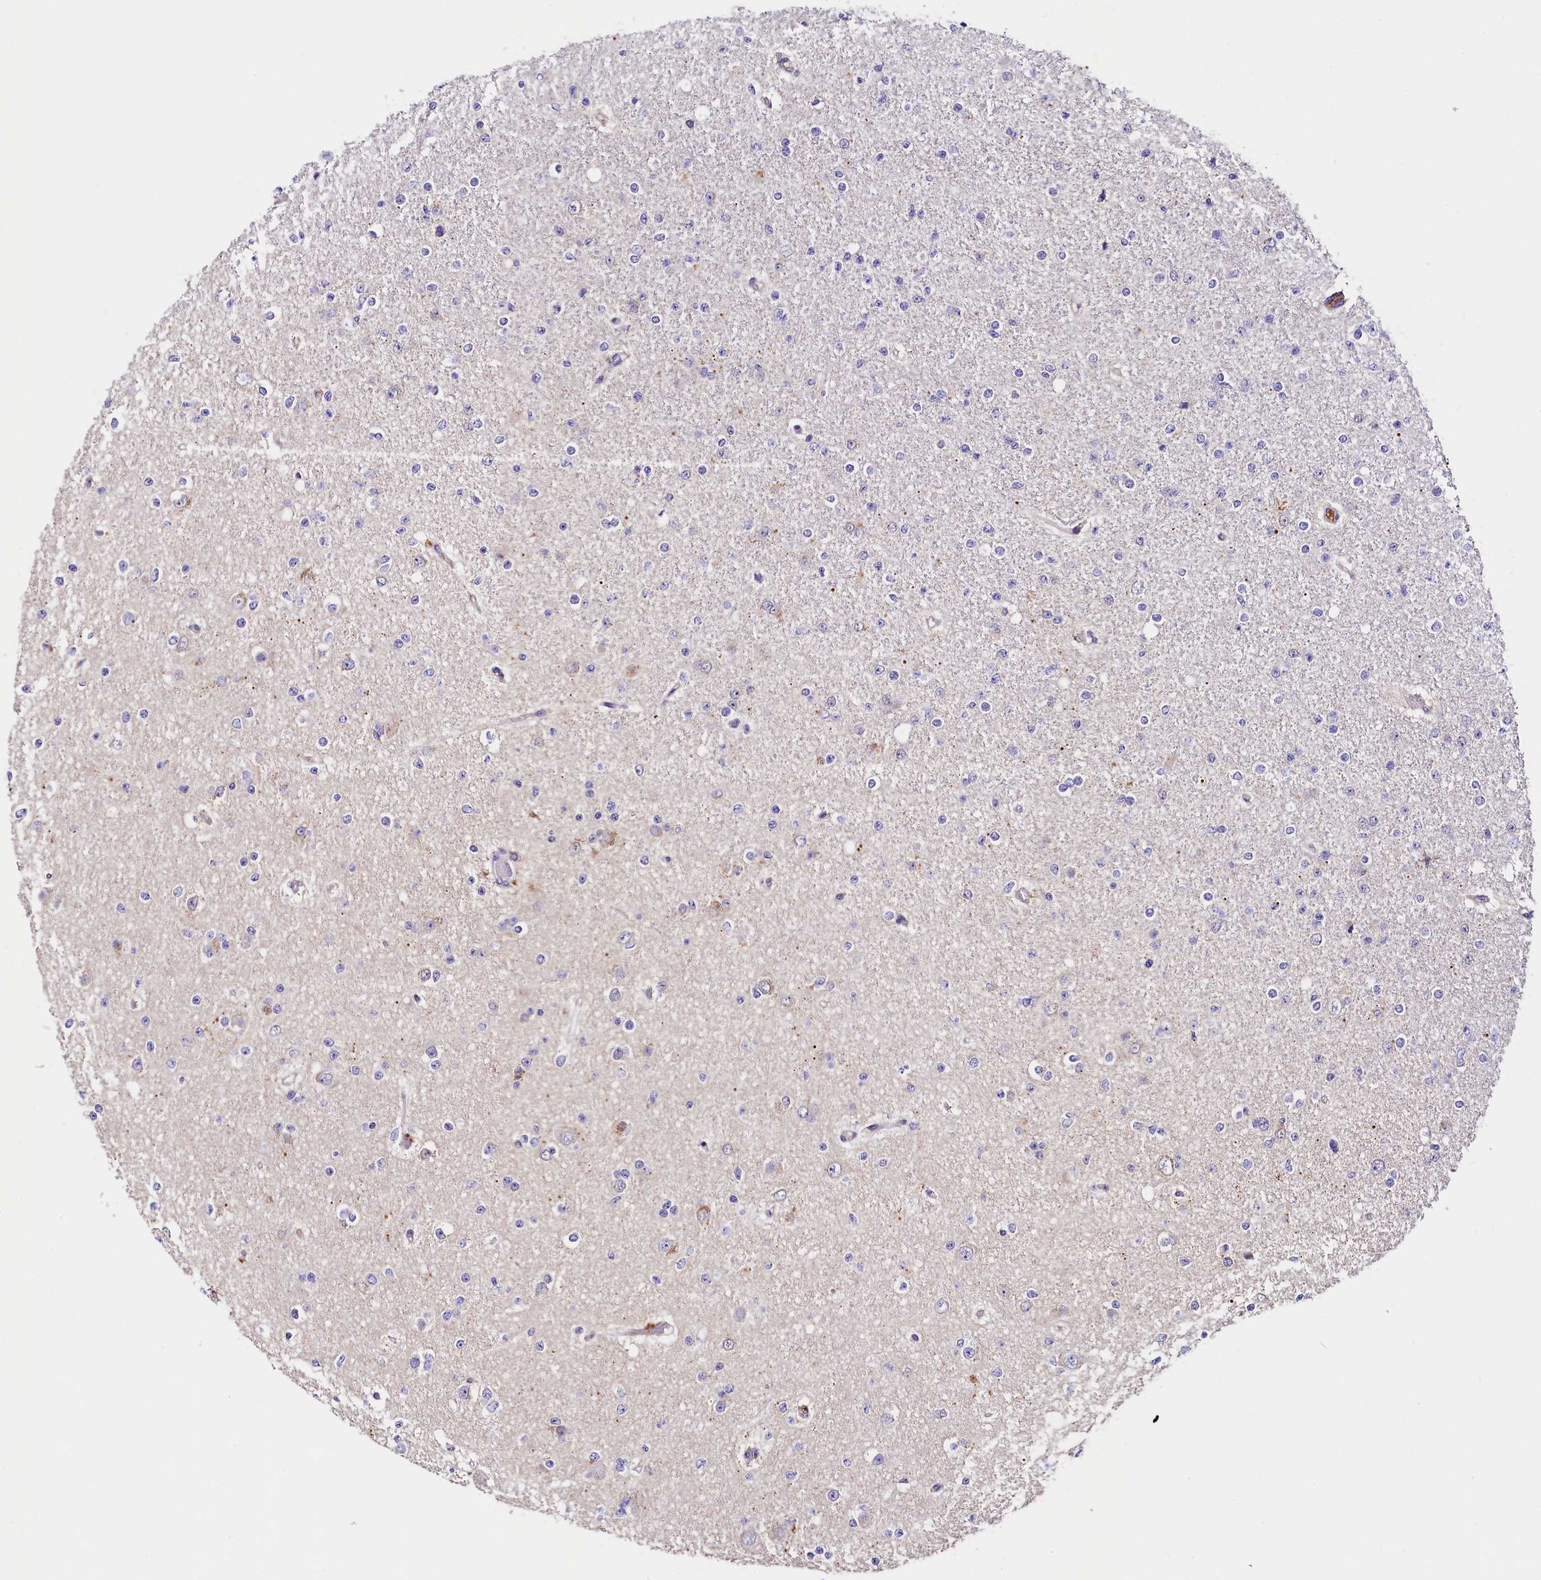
{"staining": {"intensity": "negative", "quantity": "none", "location": "none"}, "tissue": "glioma", "cell_type": "Tumor cells", "image_type": "cancer", "snomed": [{"axis": "morphology", "description": "Glioma, malignant, Low grade"}, {"axis": "topography", "description": "Brain"}], "caption": "Image shows no significant protein expression in tumor cells of glioma.", "gene": "ARMC6", "patient": {"sex": "female", "age": 22}}